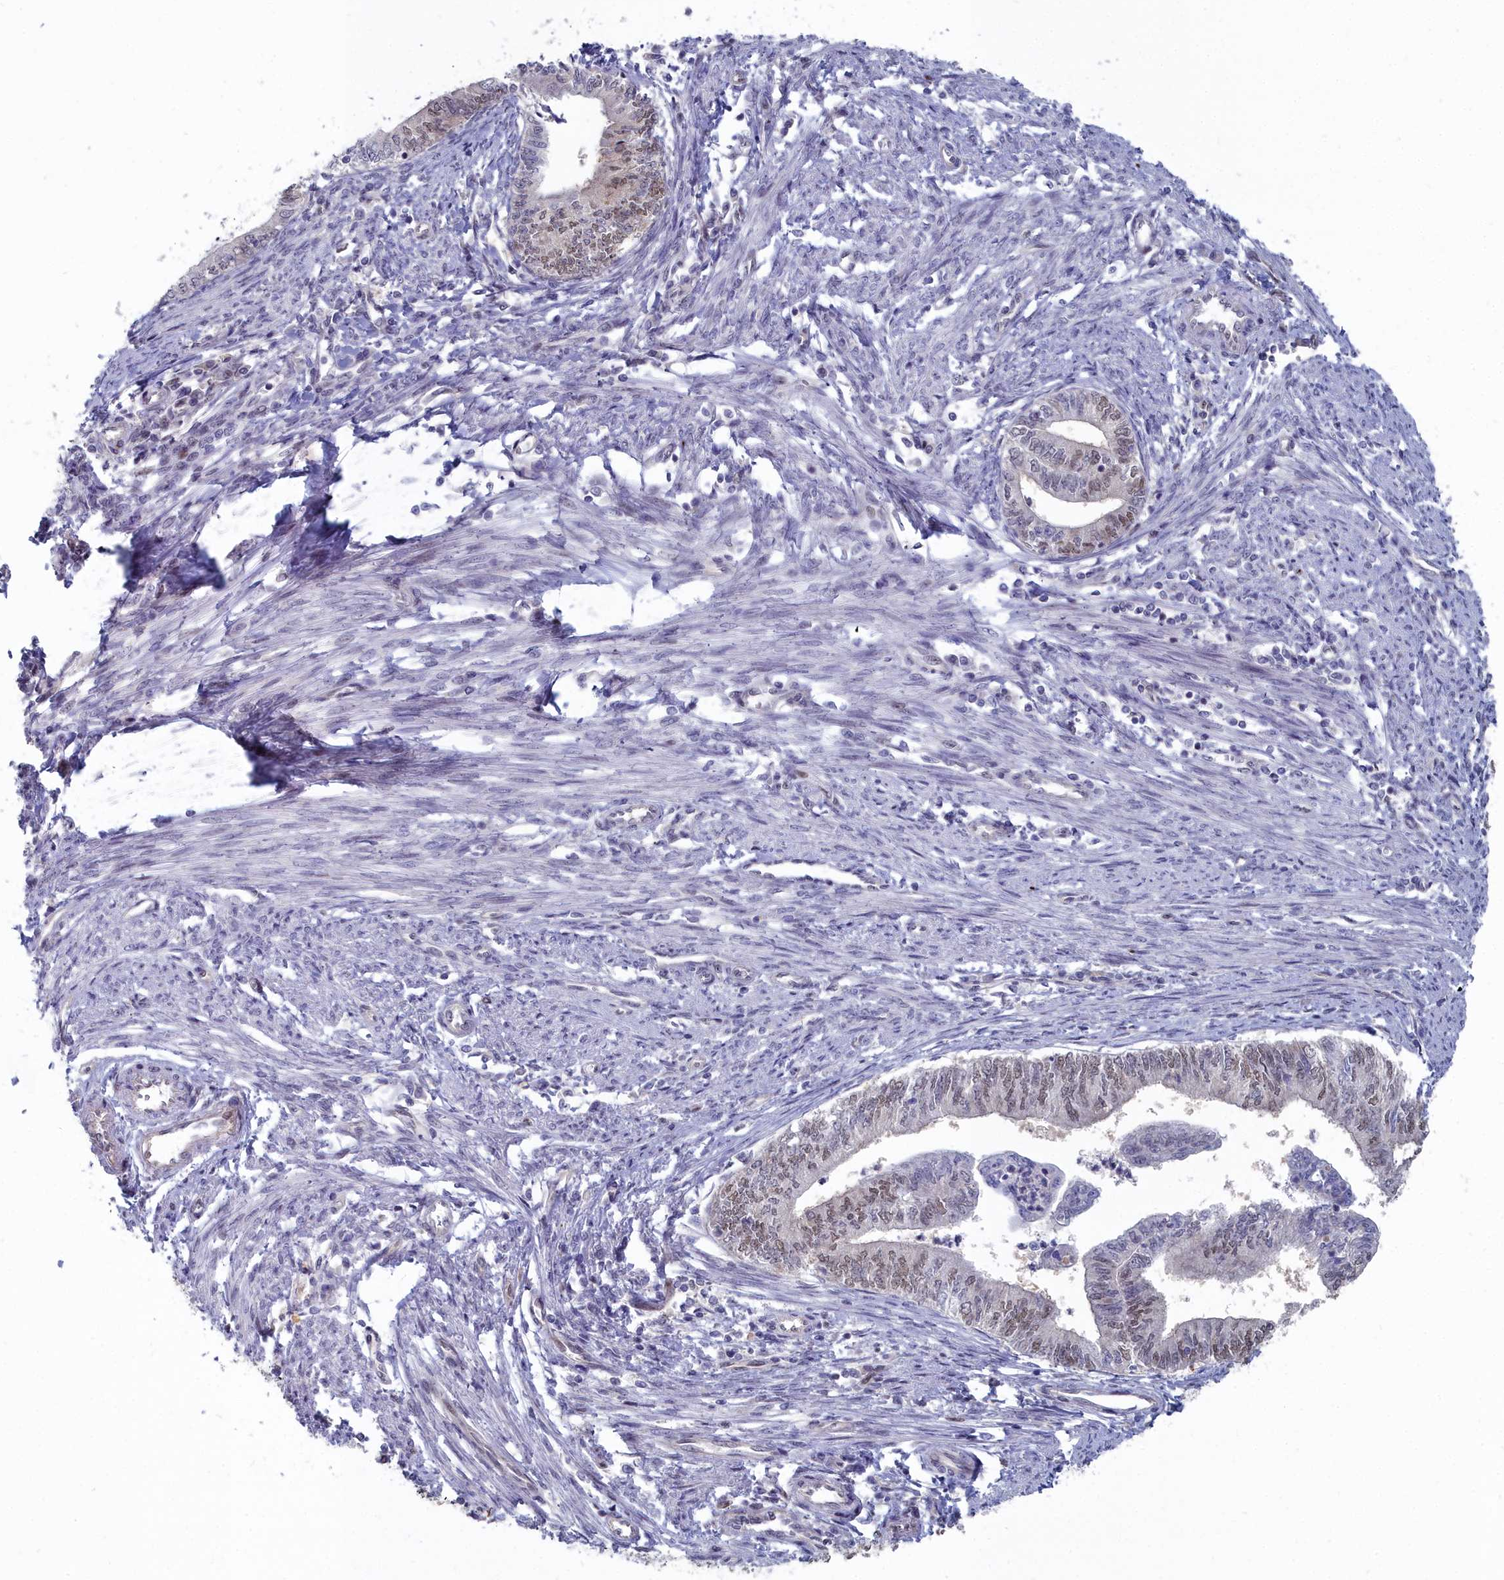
{"staining": {"intensity": "weak", "quantity": "25%-75%", "location": "nuclear"}, "tissue": "endometrial cancer", "cell_type": "Tumor cells", "image_type": "cancer", "snomed": [{"axis": "morphology", "description": "Adenocarcinoma, NOS"}, {"axis": "topography", "description": "Endometrium"}], "caption": "Endometrial cancer (adenocarcinoma) stained with immunohistochemistry (IHC) reveals weak nuclear expression in approximately 25%-75% of tumor cells.", "gene": "RPS27A", "patient": {"sex": "female", "age": 66}}